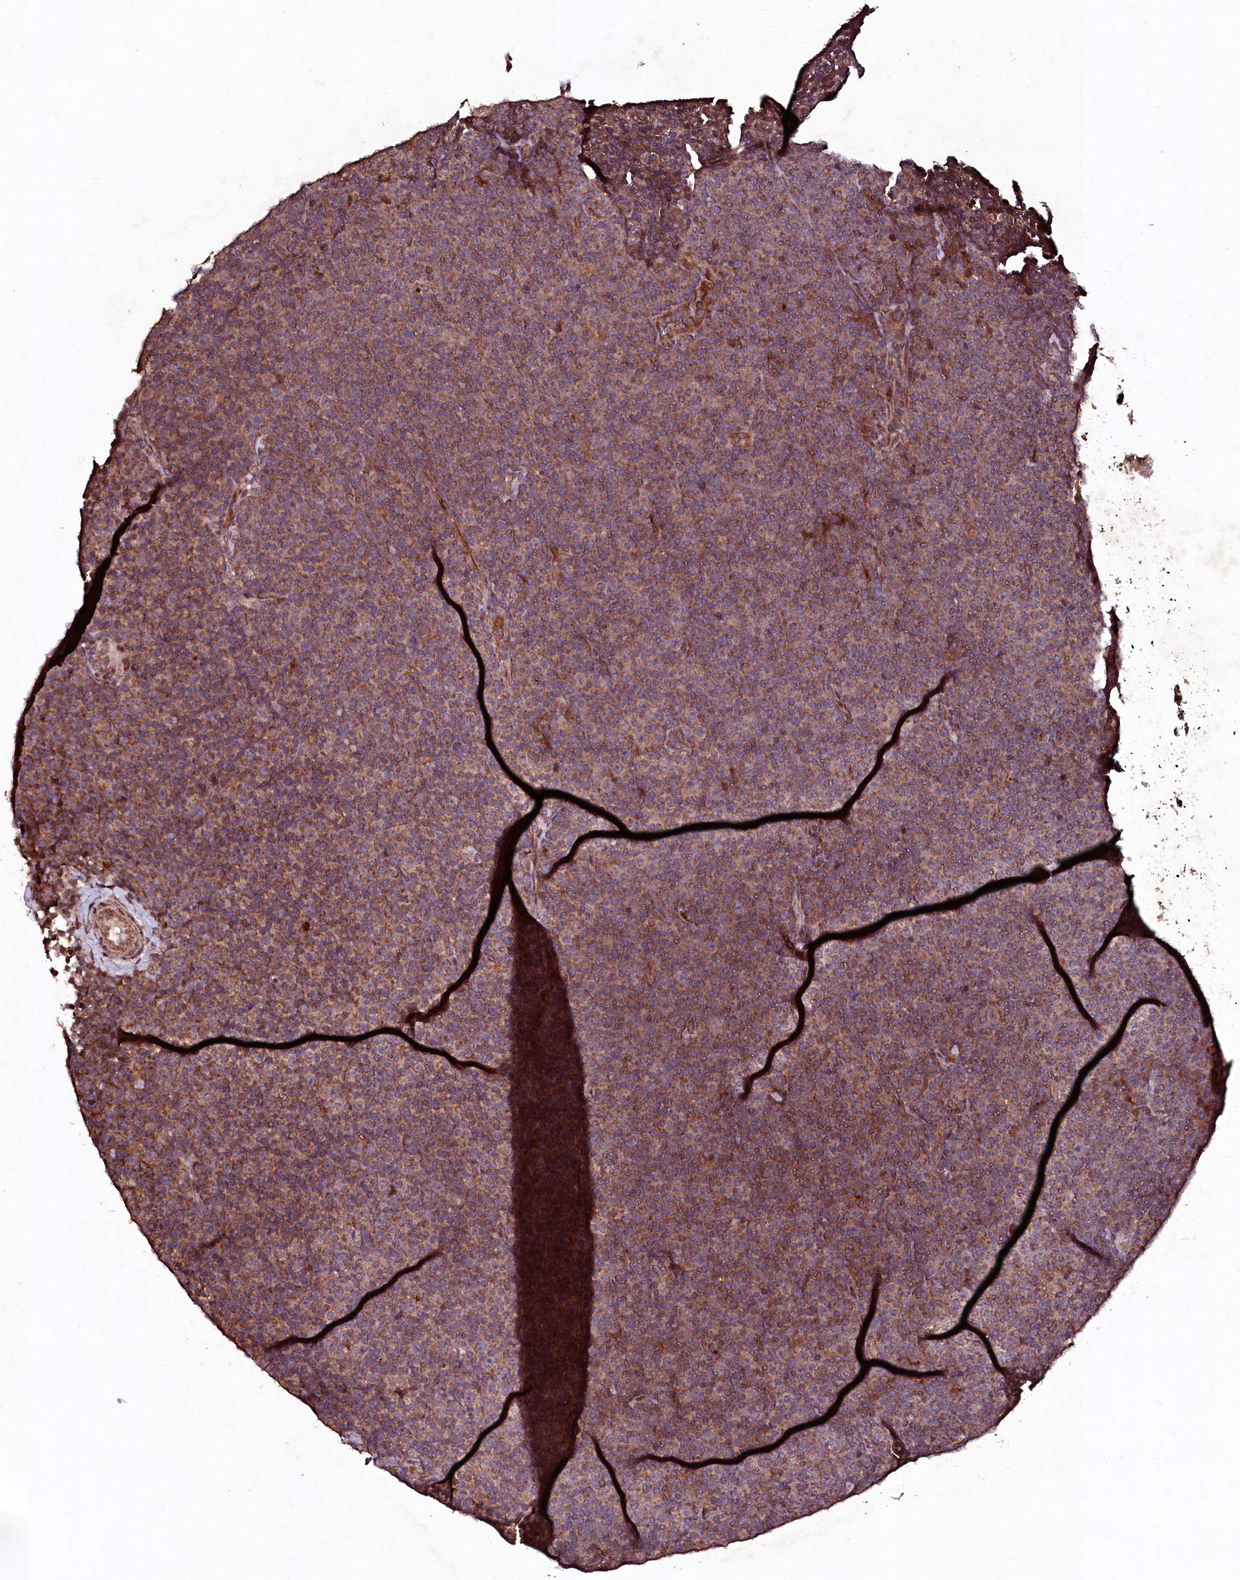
{"staining": {"intensity": "moderate", "quantity": ">75%", "location": "cytoplasmic/membranous"}, "tissue": "lymphoma", "cell_type": "Tumor cells", "image_type": "cancer", "snomed": [{"axis": "morphology", "description": "Malignant lymphoma, non-Hodgkin's type, Low grade"}, {"axis": "topography", "description": "Lymph node"}], "caption": "Approximately >75% of tumor cells in low-grade malignant lymphoma, non-Hodgkin's type show moderate cytoplasmic/membranous protein expression as visualized by brown immunohistochemical staining.", "gene": "SEC24C", "patient": {"sex": "female", "age": 67}}